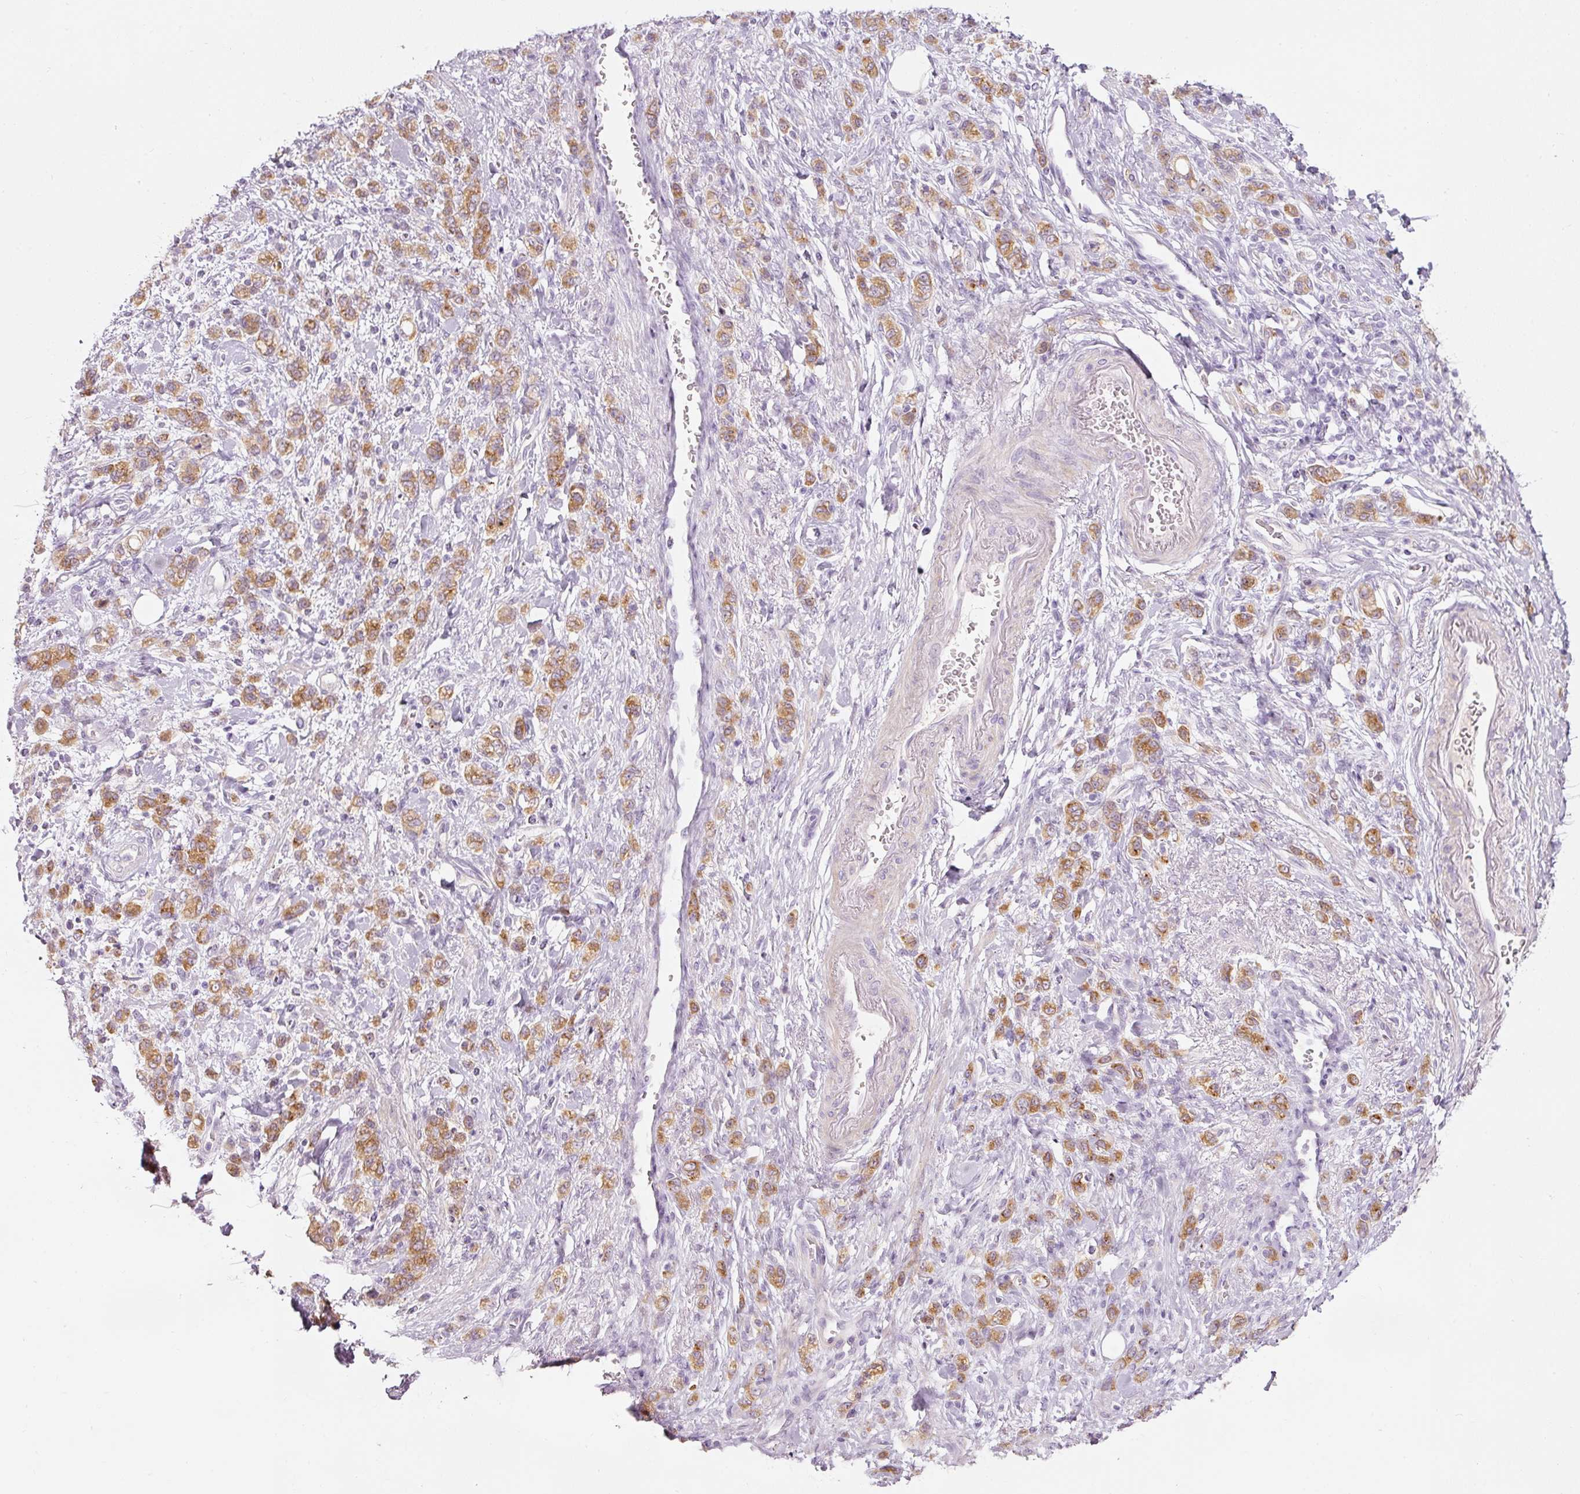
{"staining": {"intensity": "moderate", "quantity": ">75%", "location": "cytoplasmic/membranous"}, "tissue": "stomach cancer", "cell_type": "Tumor cells", "image_type": "cancer", "snomed": [{"axis": "morphology", "description": "Adenocarcinoma, NOS"}, {"axis": "topography", "description": "Stomach"}], "caption": "This is a histology image of immunohistochemistry staining of stomach cancer (adenocarcinoma), which shows moderate positivity in the cytoplasmic/membranous of tumor cells.", "gene": "PDXDC1", "patient": {"sex": "male", "age": 77}}